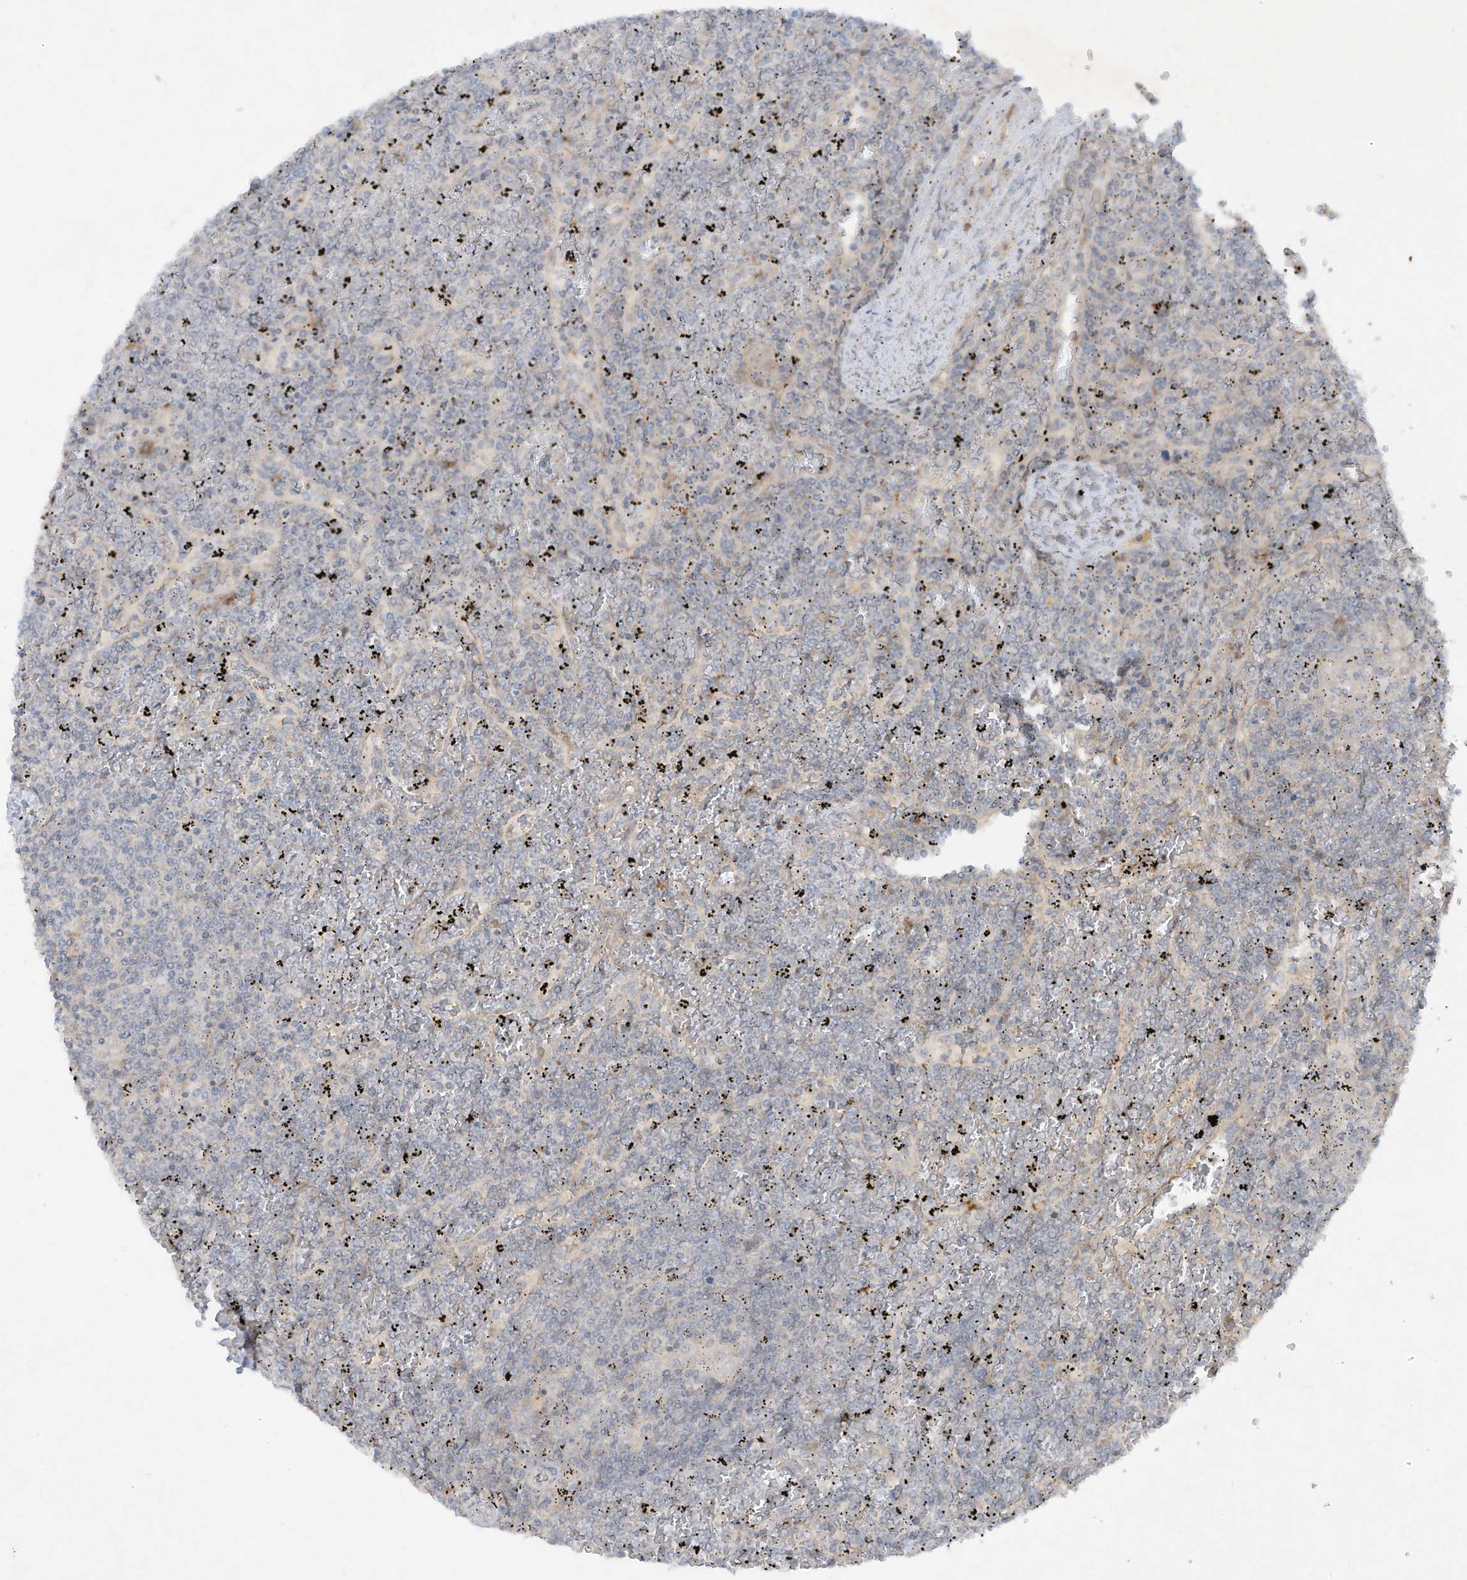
{"staining": {"intensity": "negative", "quantity": "none", "location": "none"}, "tissue": "lymphoma", "cell_type": "Tumor cells", "image_type": "cancer", "snomed": [{"axis": "morphology", "description": "Malignant lymphoma, non-Hodgkin's type, Low grade"}, {"axis": "topography", "description": "Spleen"}], "caption": "The micrograph displays no staining of tumor cells in low-grade malignant lymphoma, non-Hodgkin's type.", "gene": "FETUB", "patient": {"sex": "female", "age": 19}}